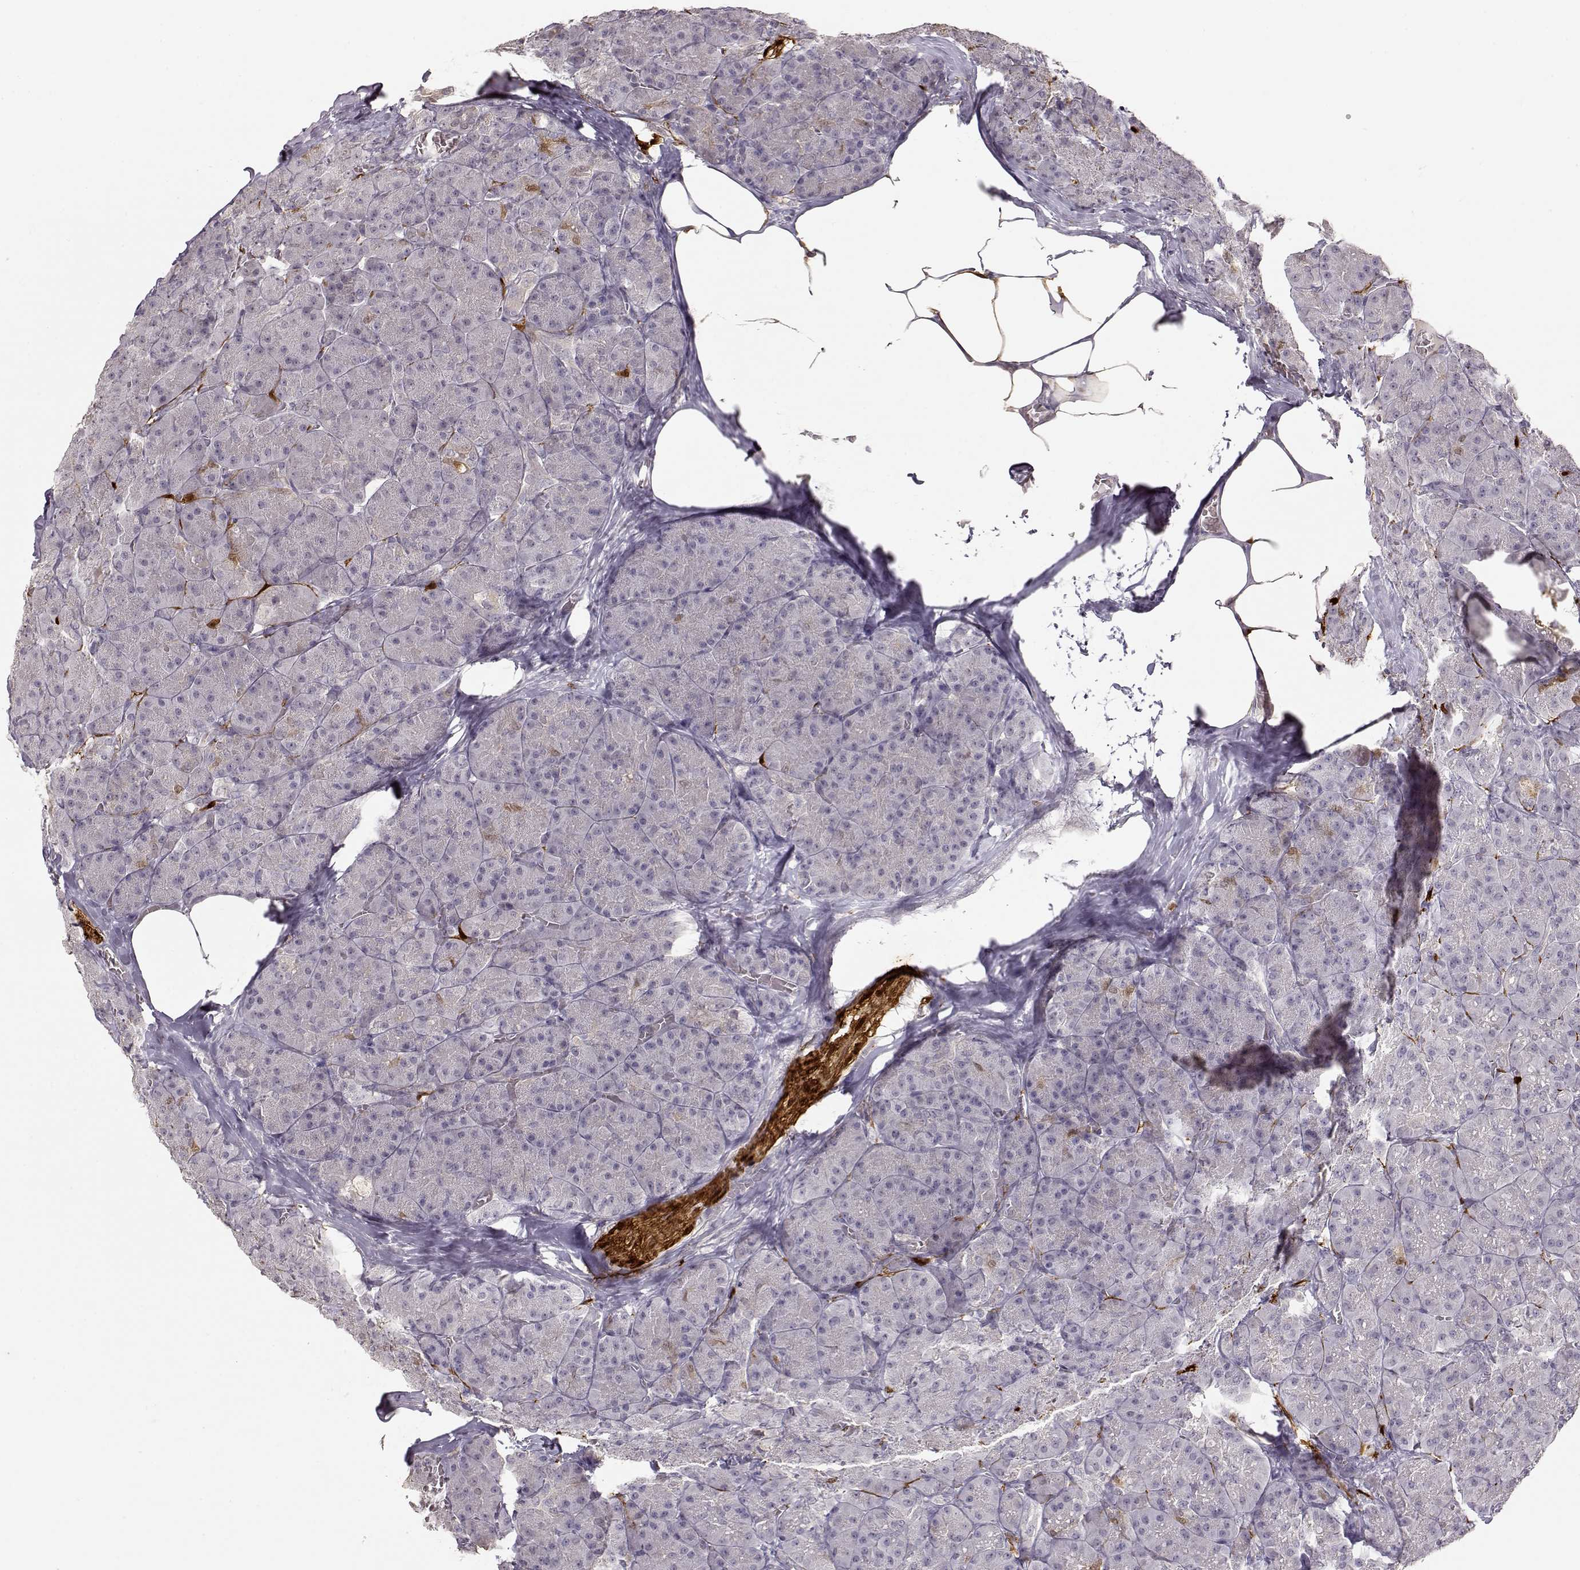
{"staining": {"intensity": "negative", "quantity": "none", "location": "none"}, "tissue": "pancreas", "cell_type": "Exocrine glandular cells", "image_type": "normal", "snomed": [{"axis": "morphology", "description": "Normal tissue, NOS"}, {"axis": "topography", "description": "Pancreas"}], "caption": "This is an immunohistochemistry (IHC) micrograph of unremarkable pancreas. There is no staining in exocrine glandular cells.", "gene": "S100B", "patient": {"sex": "male", "age": 57}}